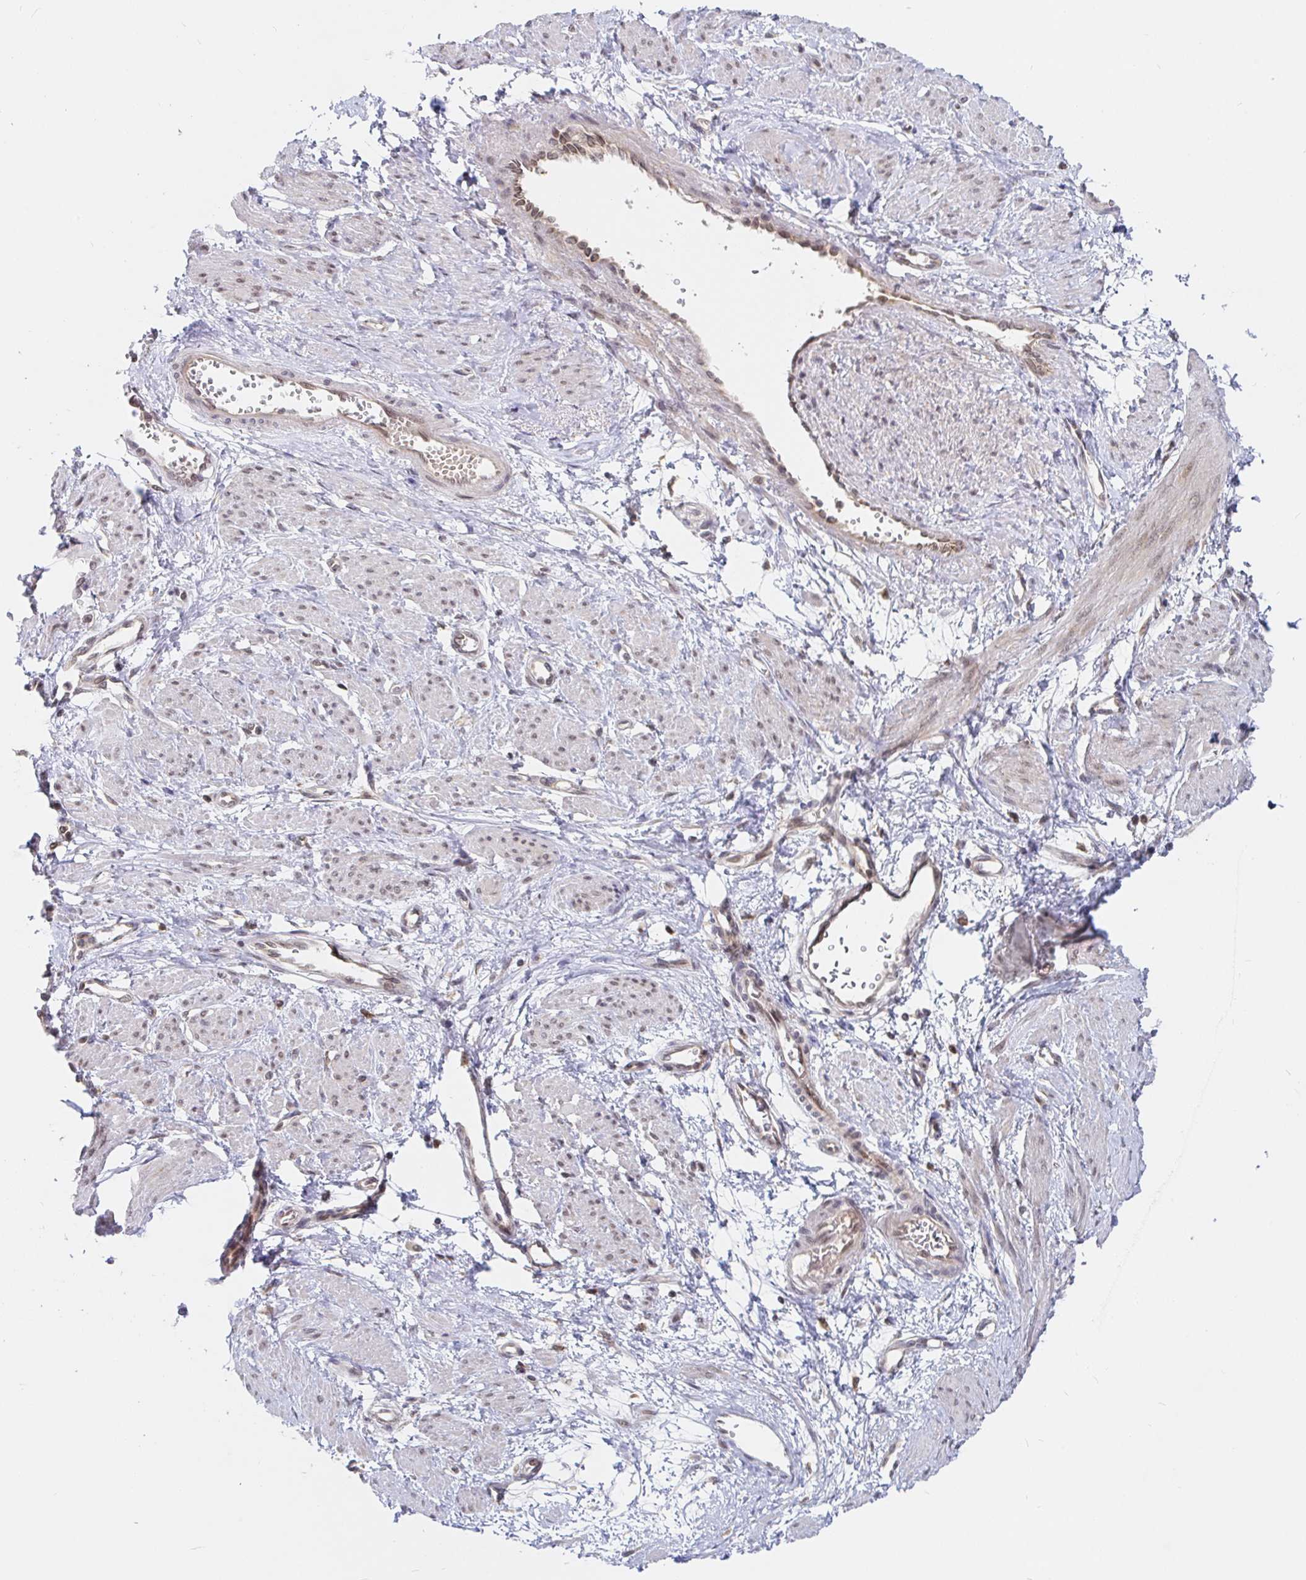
{"staining": {"intensity": "negative", "quantity": "none", "location": "none"}, "tissue": "smooth muscle", "cell_type": "Smooth muscle cells", "image_type": "normal", "snomed": [{"axis": "morphology", "description": "Normal tissue, NOS"}, {"axis": "topography", "description": "Smooth muscle"}, {"axis": "topography", "description": "Uterus"}], "caption": "High power microscopy image of an immunohistochemistry image of unremarkable smooth muscle, revealing no significant staining in smooth muscle cells.", "gene": "ALG1L2", "patient": {"sex": "female", "age": 39}}